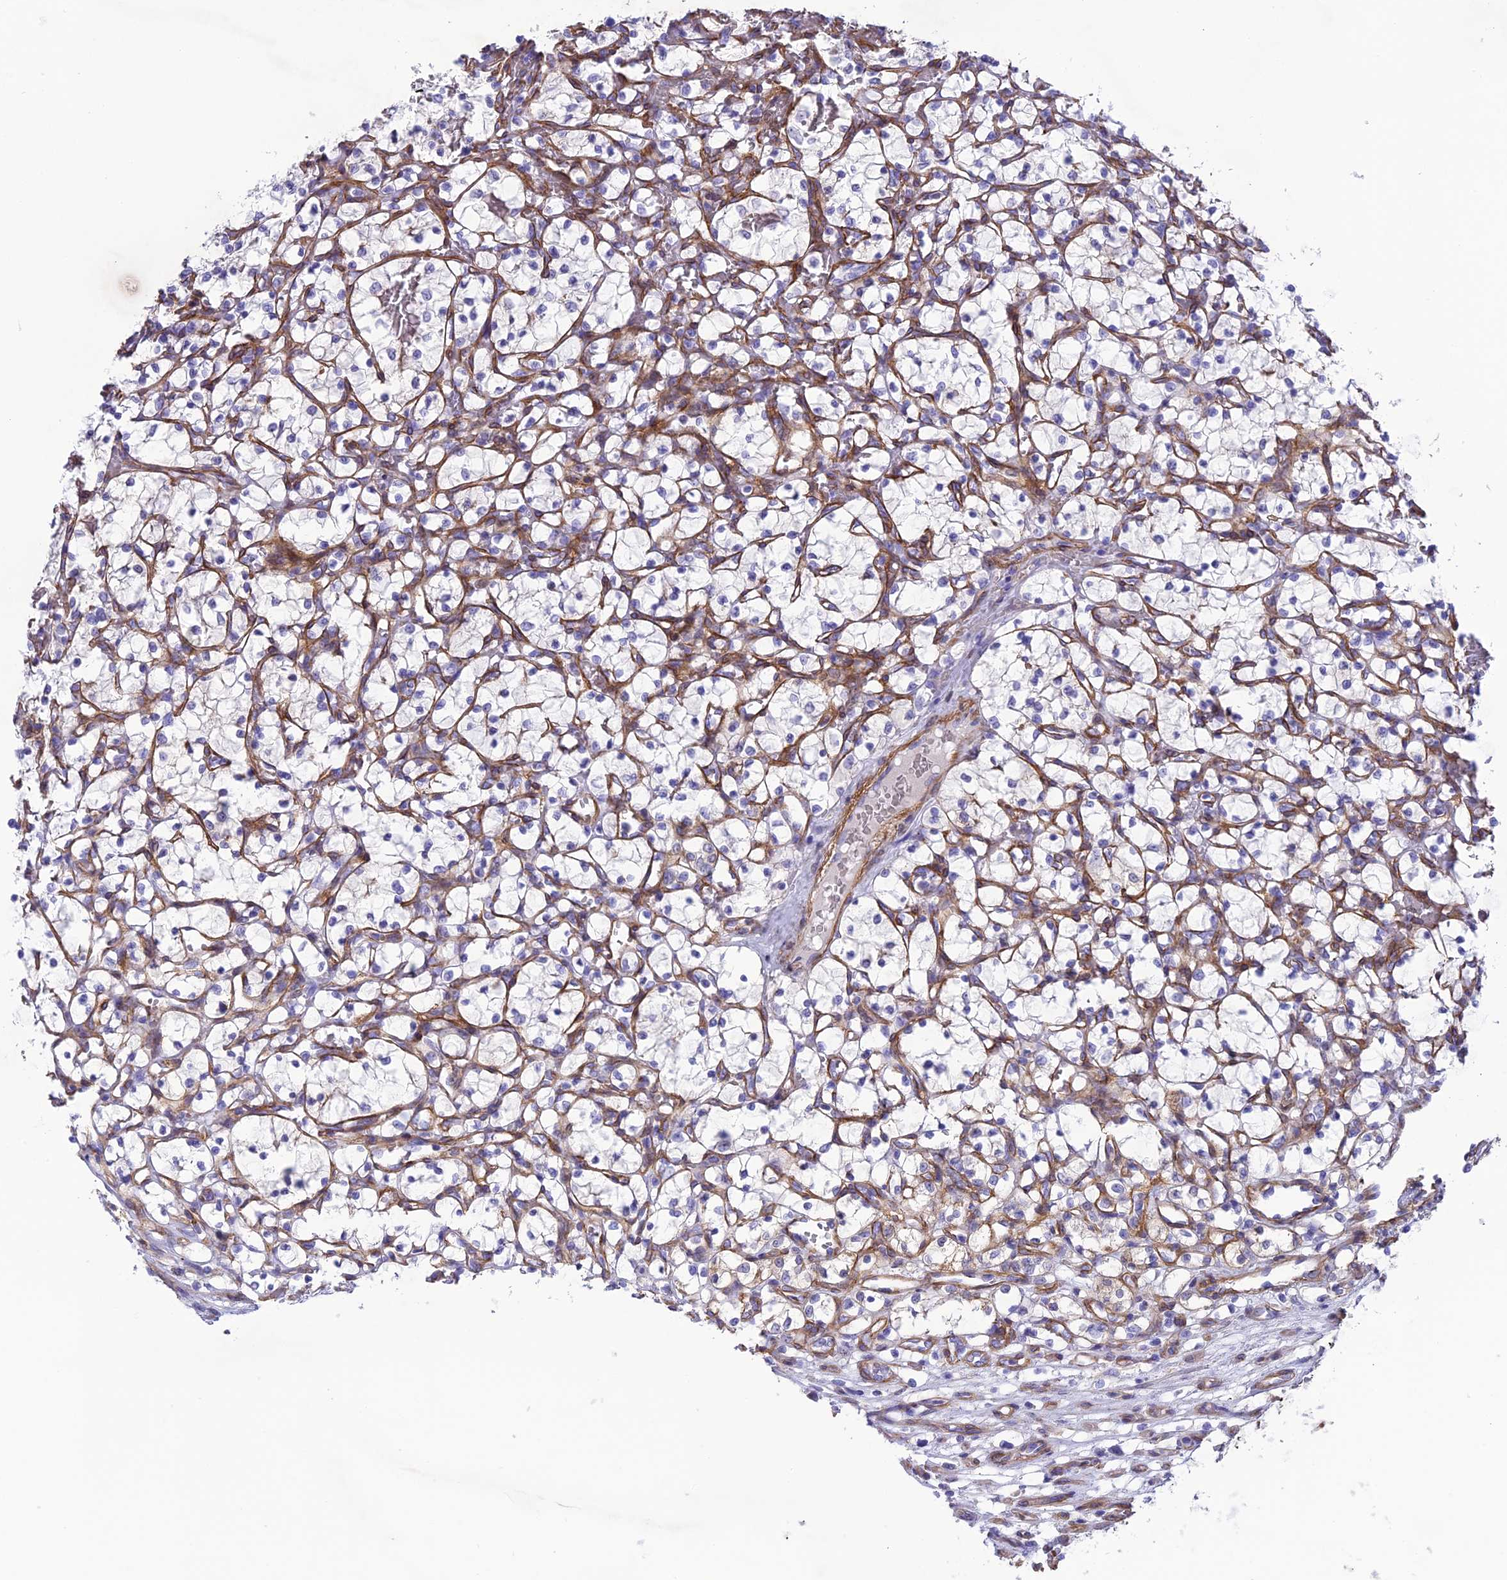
{"staining": {"intensity": "moderate", "quantity": "<25%", "location": "cytoplasmic/membranous"}, "tissue": "renal cancer", "cell_type": "Tumor cells", "image_type": "cancer", "snomed": [{"axis": "morphology", "description": "Adenocarcinoma, NOS"}, {"axis": "topography", "description": "Kidney"}], "caption": "Protein analysis of renal adenocarcinoma tissue shows moderate cytoplasmic/membranous staining in approximately <25% of tumor cells.", "gene": "TNS1", "patient": {"sex": "female", "age": 69}}